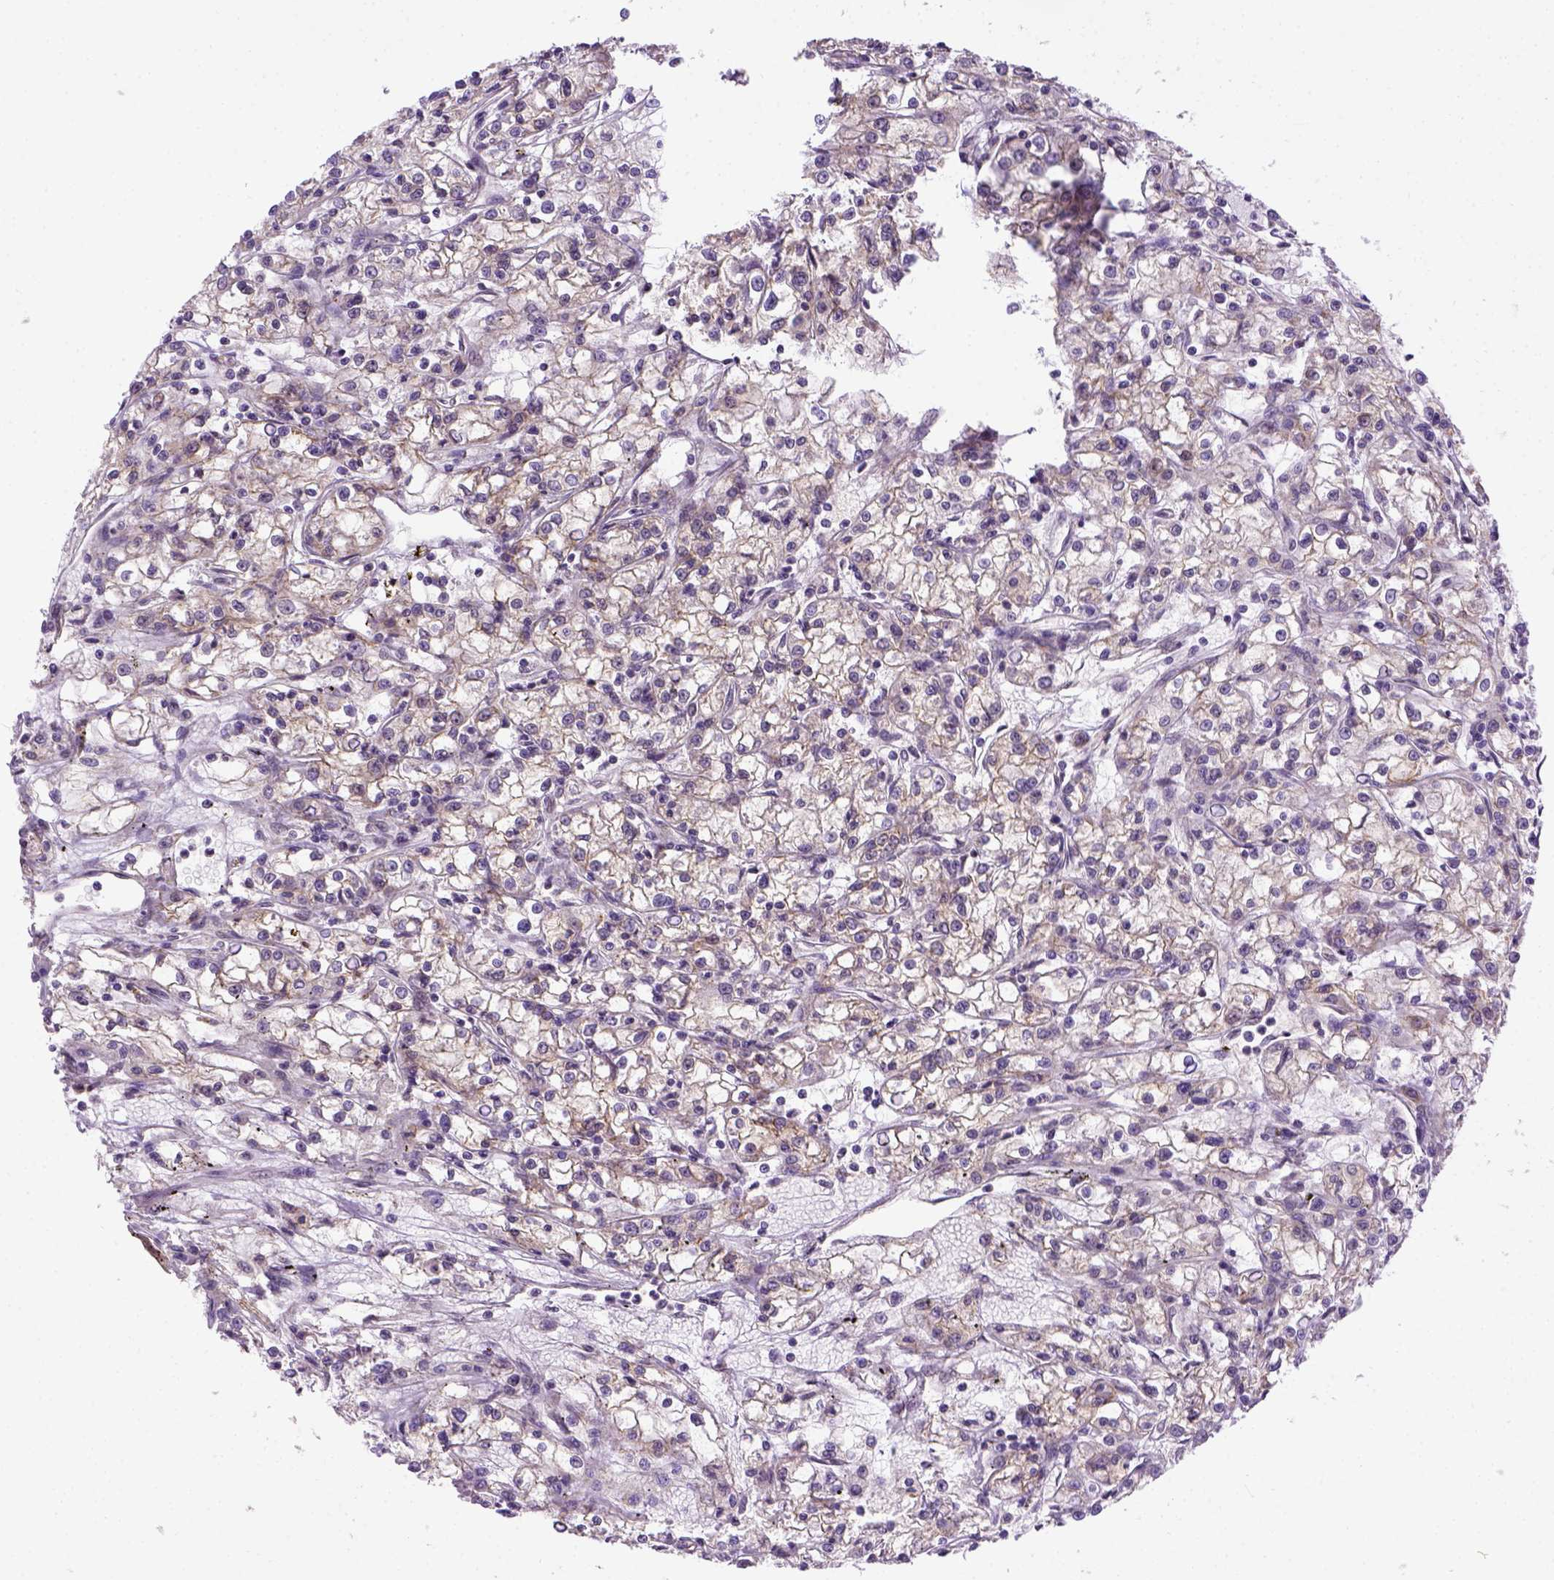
{"staining": {"intensity": "negative", "quantity": "none", "location": "none"}, "tissue": "renal cancer", "cell_type": "Tumor cells", "image_type": "cancer", "snomed": [{"axis": "morphology", "description": "Adenocarcinoma, NOS"}, {"axis": "topography", "description": "Kidney"}], "caption": "DAB immunohistochemical staining of renal cancer demonstrates no significant expression in tumor cells. (DAB (3,3'-diaminobenzidine) immunohistochemistry (IHC) with hematoxylin counter stain).", "gene": "KAZN", "patient": {"sex": "female", "age": 59}}